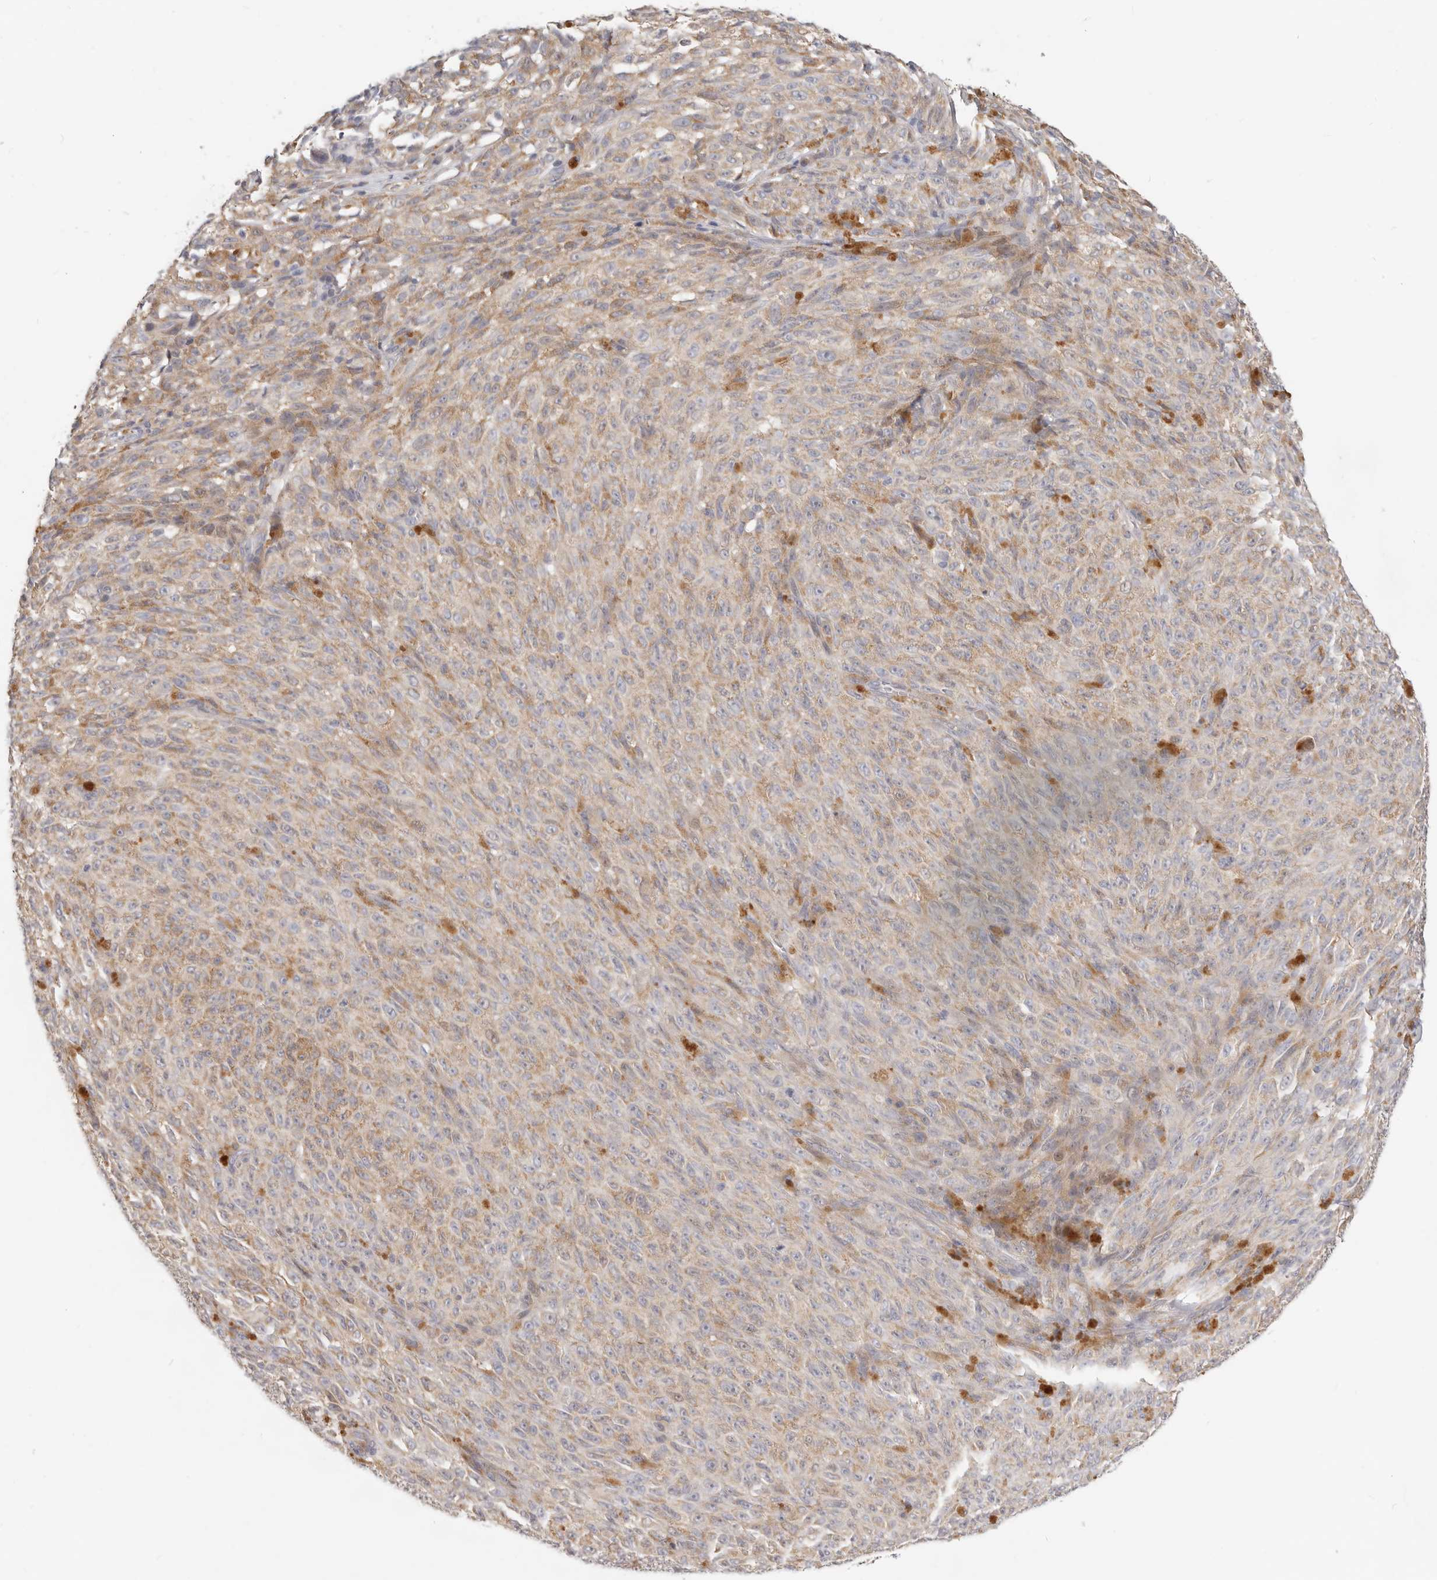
{"staining": {"intensity": "negative", "quantity": "none", "location": "none"}, "tissue": "melanoma", "cell_type": "Tumor cells", "image_type": "cancer", "snomed": [{"axis": "morphology", "description": "Malignant melanoma, NOS"}, {"axis": "topography", "description": "Skin"}], "caption": "A histopathology image of malignant melanoma stained for a protein exhibits no brown staining in tumor cells.", "gene": "TFB2M", "patient": {"sex": "female", "age": 82}}